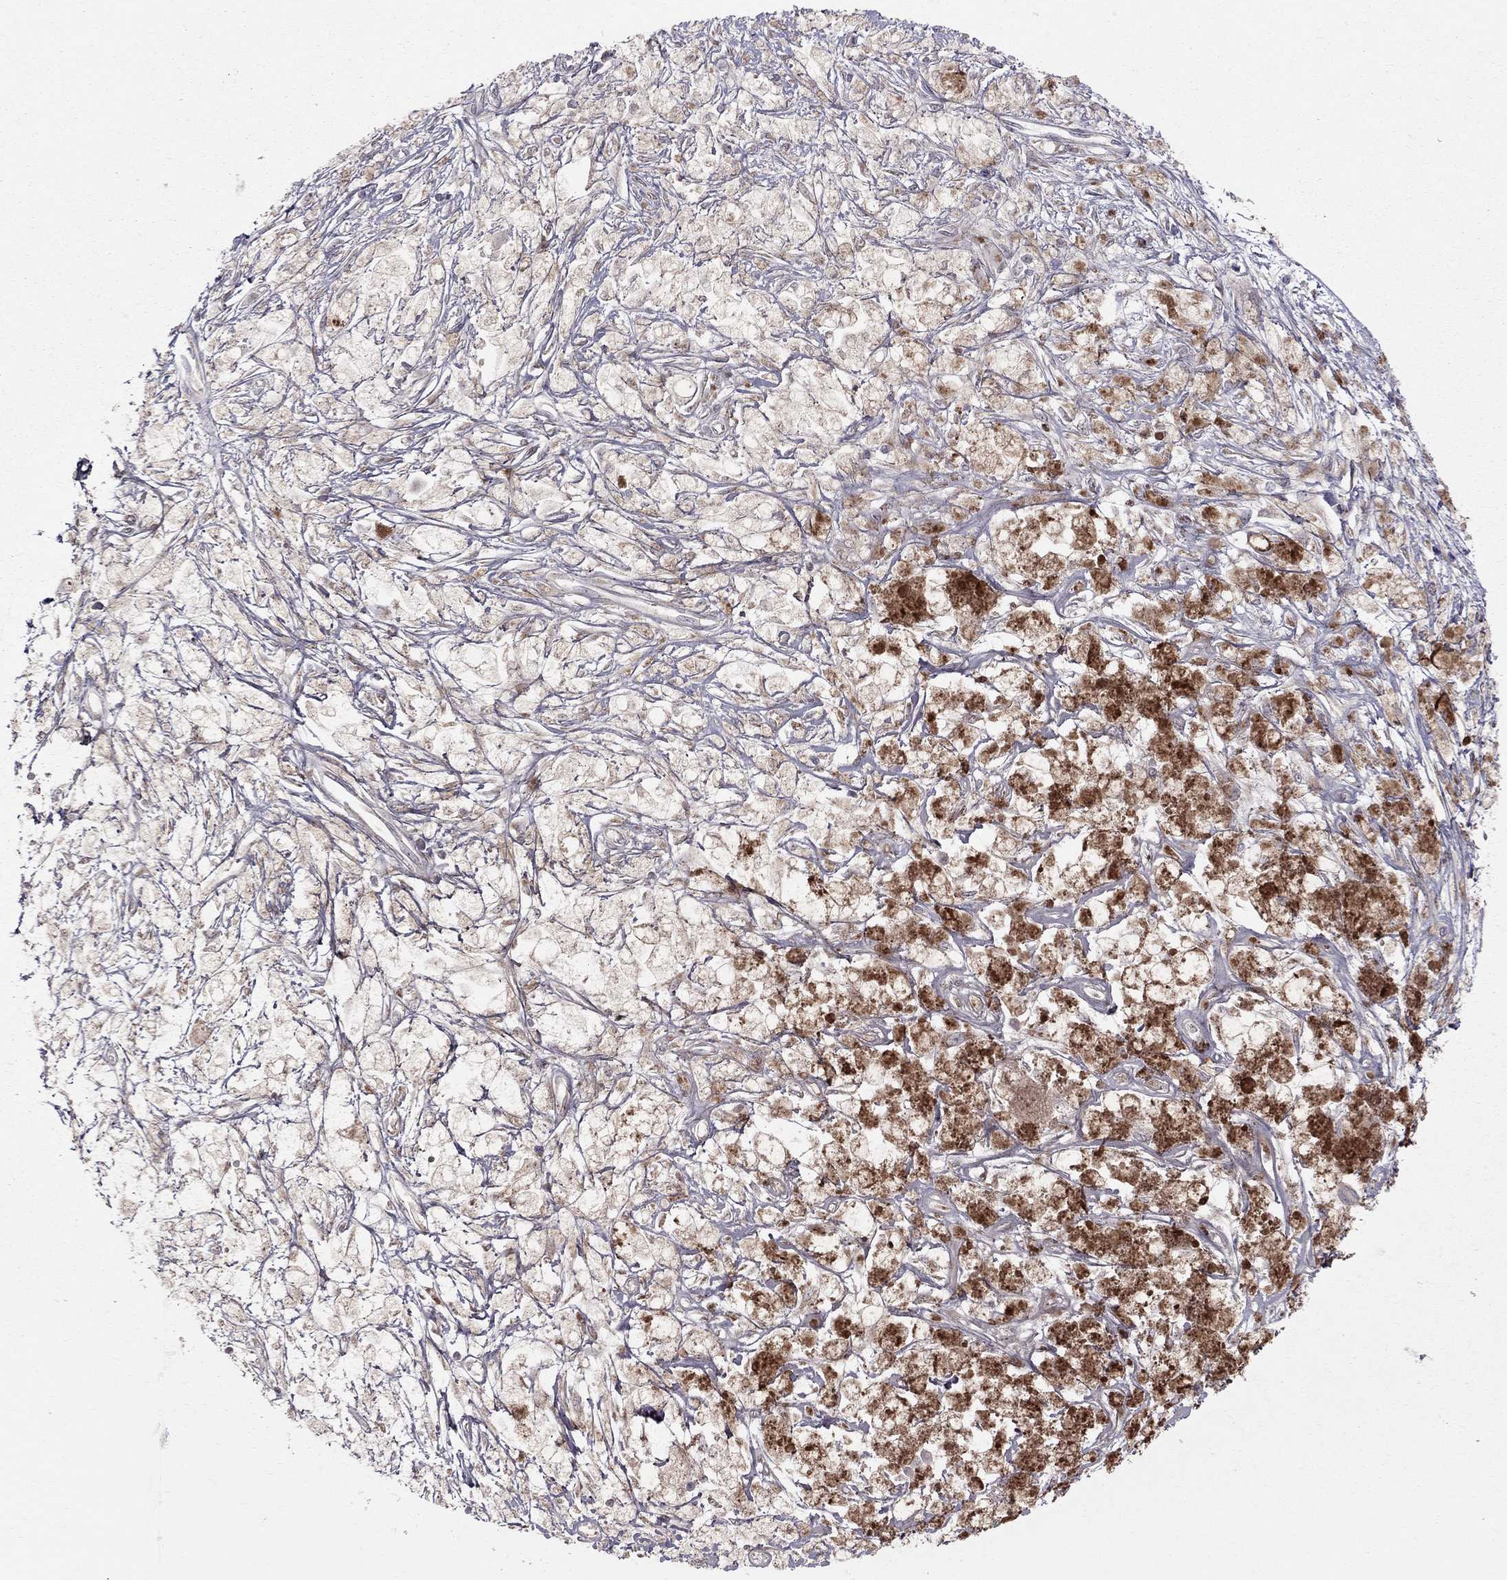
{"staining": {"intensity": "negative", "quantity": "none", "location": "none"}, "tissue": "melanoma", "cell_type": "Tumor cells", "image_type": "cancer", "snomed": [{"axis": "morphology", "description": "Malignant melanoma, NOS"}, {"axis": "topography", "description": "Skin"}], "caption": "Protein analysis of malignant melanoma demonstrates no significant staining in tumor cells.", "gene": "PIK3CG", "patient": {"sex": "female", "age": 58}}